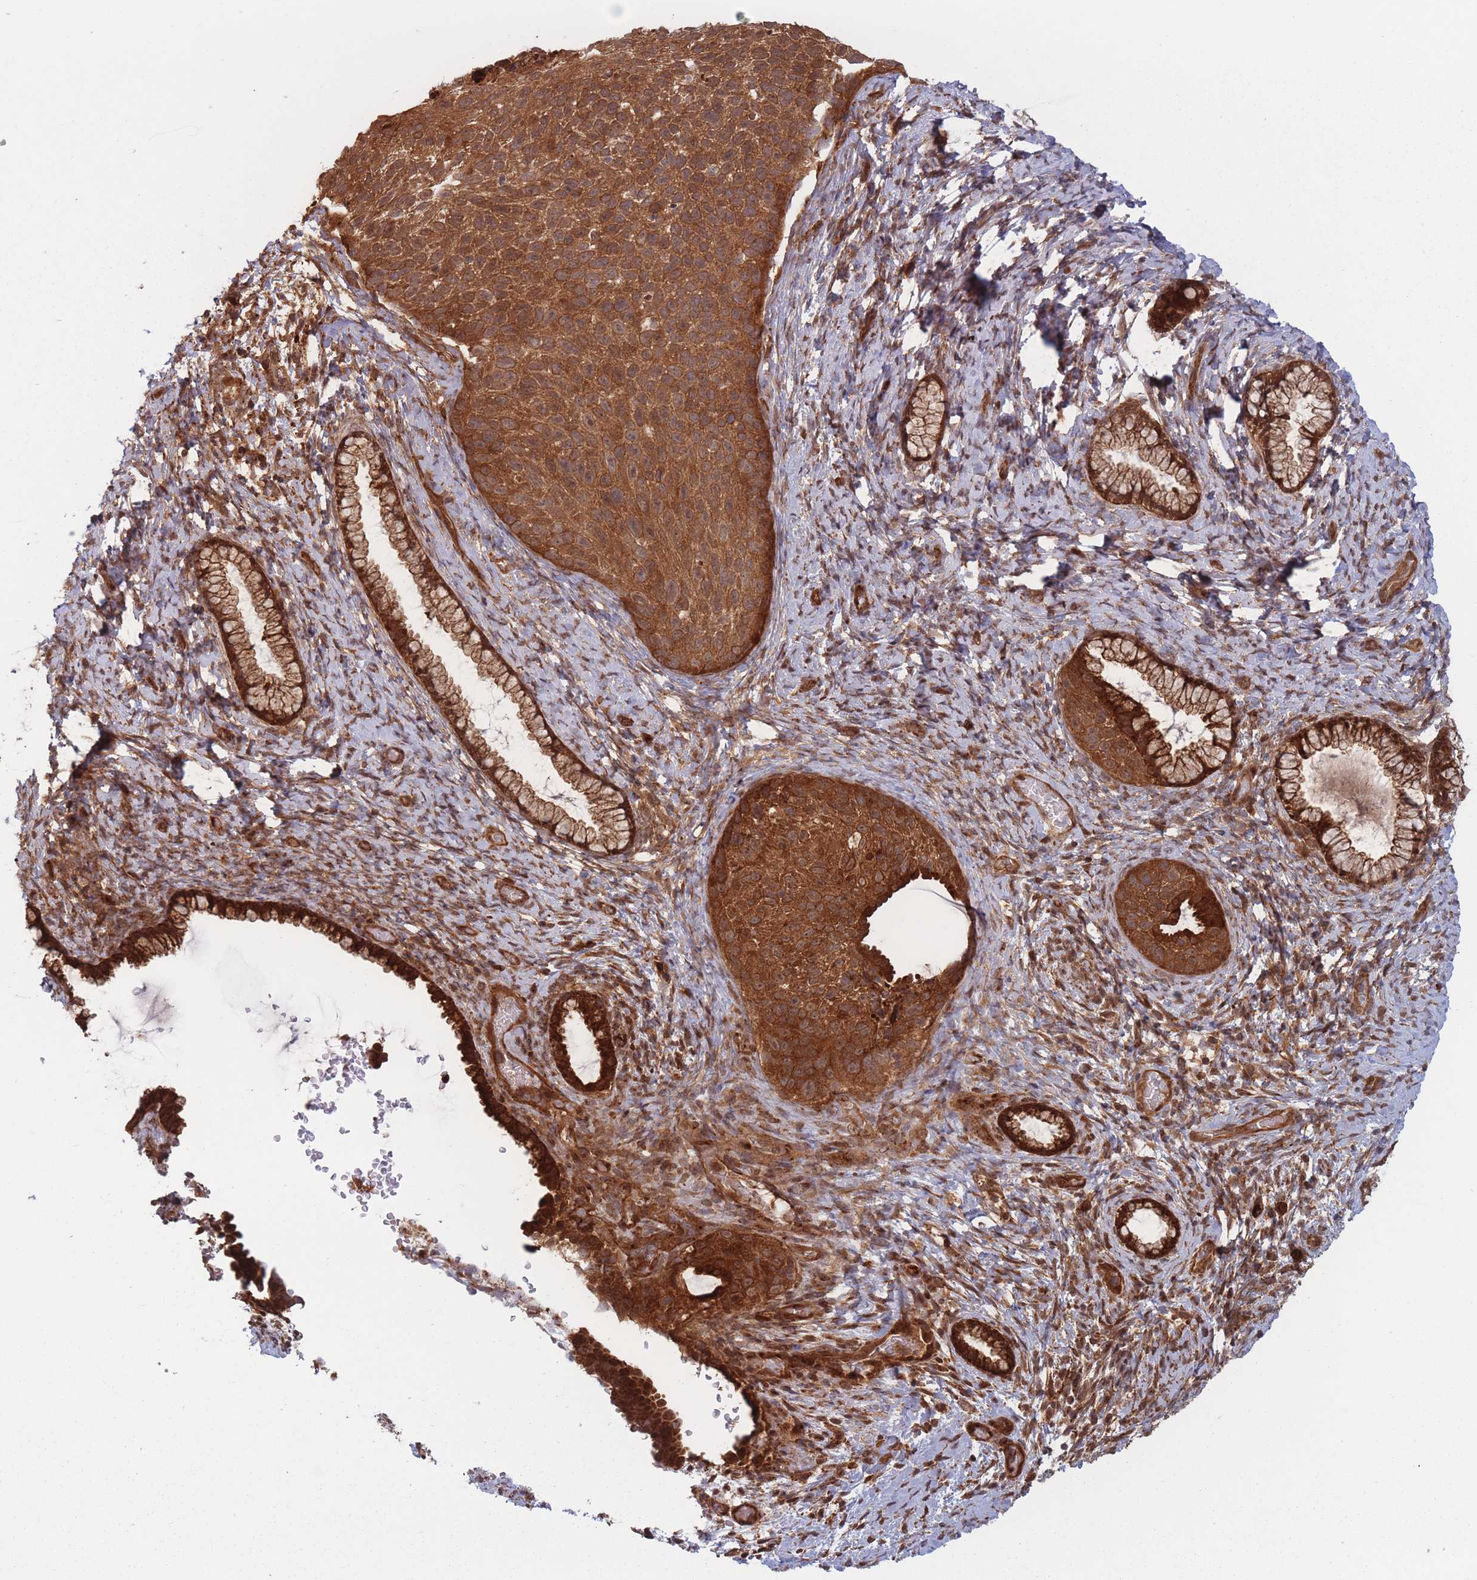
{"staining": {"intensity": "strong", "quantity": ">75%", "location": "cytoplasmic/membranous"}, "tissue": "cervical cancer", "cell_type": "Tumor cells", "image_type": "cancer", "snomed": [{"axis": "morphology", "description": "Squamous cell carcinoma, NOS"}, {"axis": "topography", "description": "Cervix"}], "caption": "Protein analysis of cervical cancer (squamous cell carcinoma) tissue exhibits strong cytoplasmic/membranous expression in about >75% of tumor cells. (IHC, brightfield microscopy, high magnification).", "gene": "PODXL2", "patient": {"sex": "female", "age": 80}}